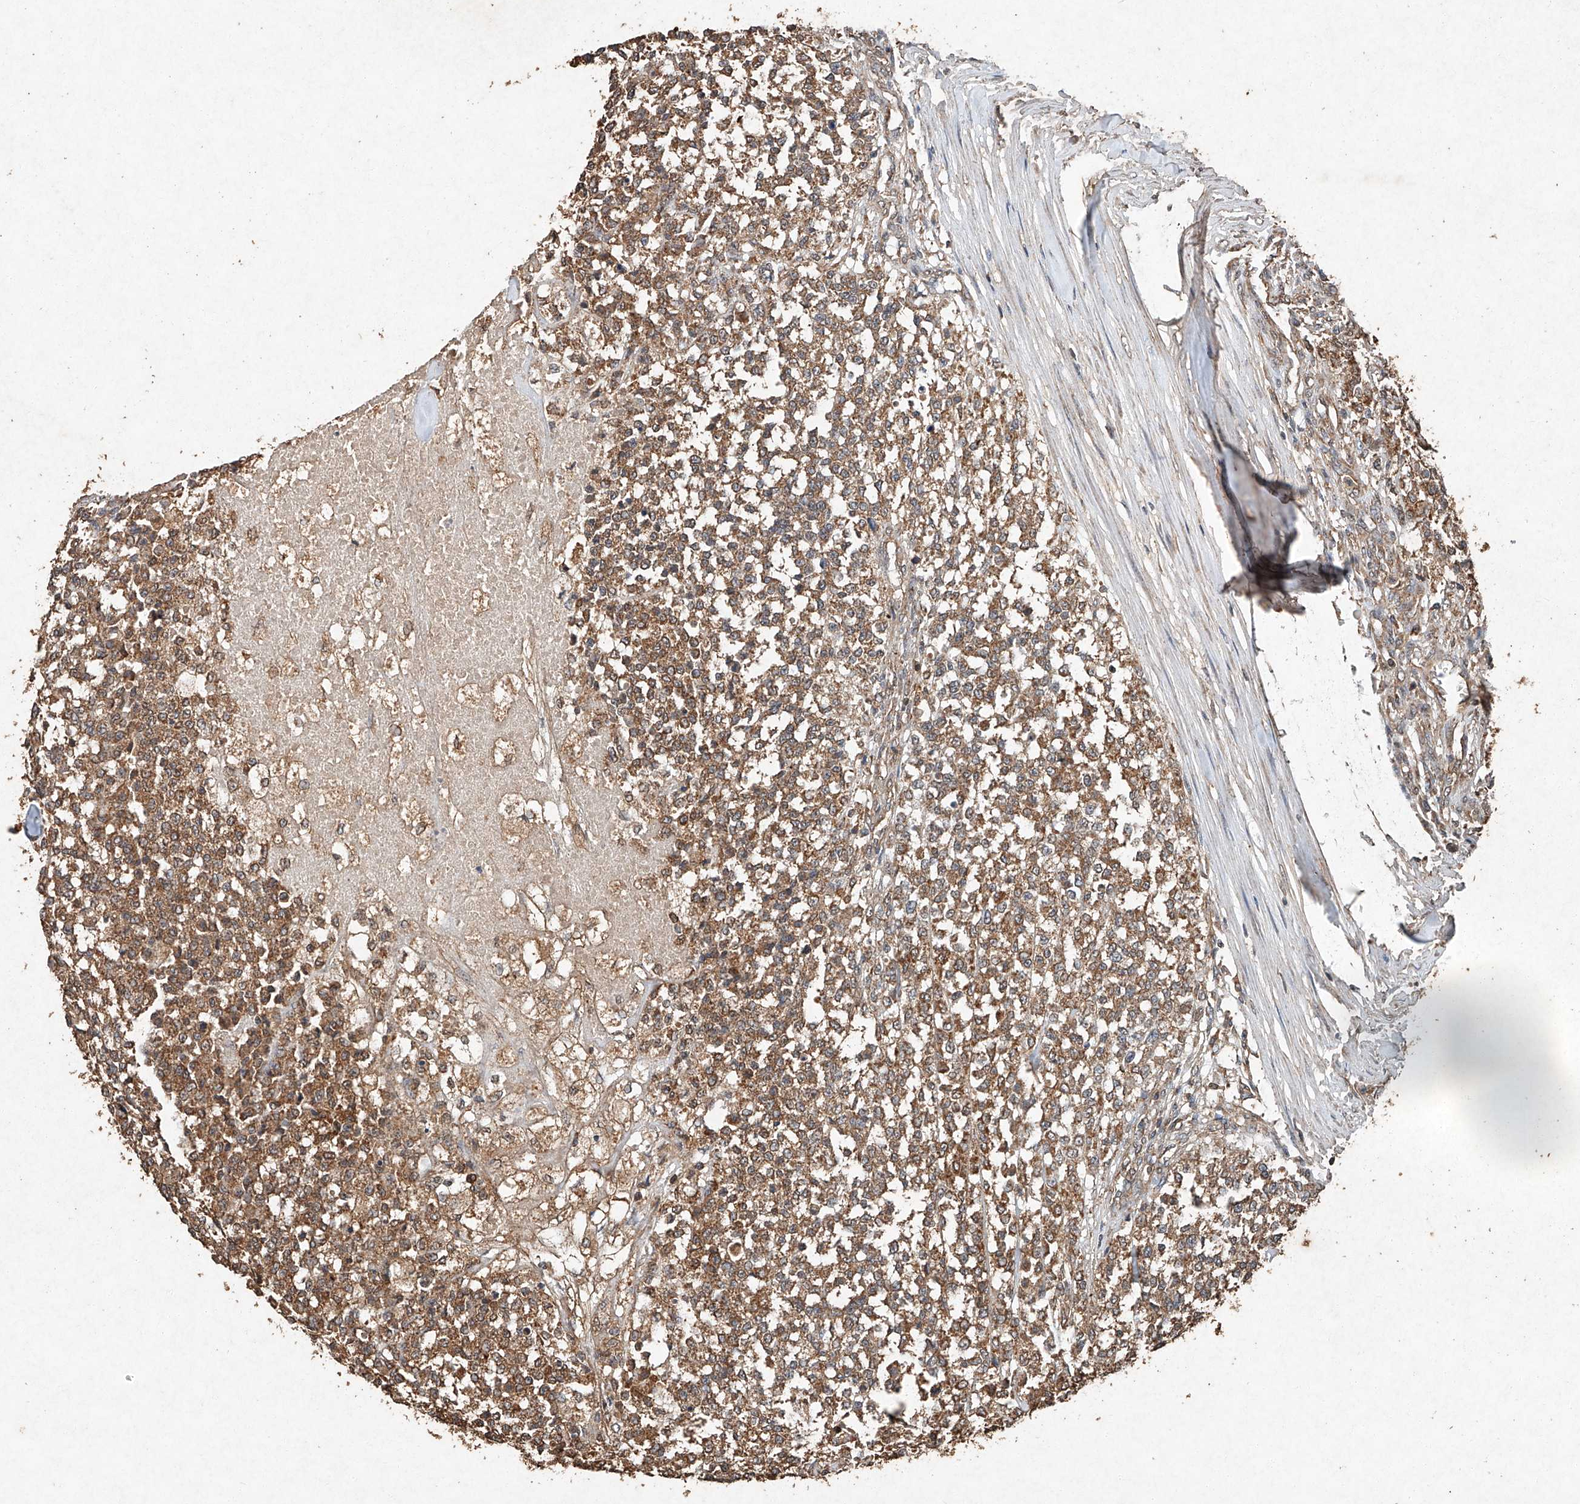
{"staining": {"intensity": "moderate", "quantity": ">75%", "location": "cytoplasmic/membranous"}, "tissue": "testis cancer", "cell_type": "Tumor cells", "image_type": "cancer", "snomed": [{"axis": "morphology", "description": "Seminoma, NOS"}, {"axis": "topography", "description": "Testis"}], "caption": "Protein expression analysis of testis seminoma reveals moderate cytoplasmic/membranous expression in about >75% of tumor cells.", "gene": "STK3", "patient": {"sex": "male", "age": 59}}